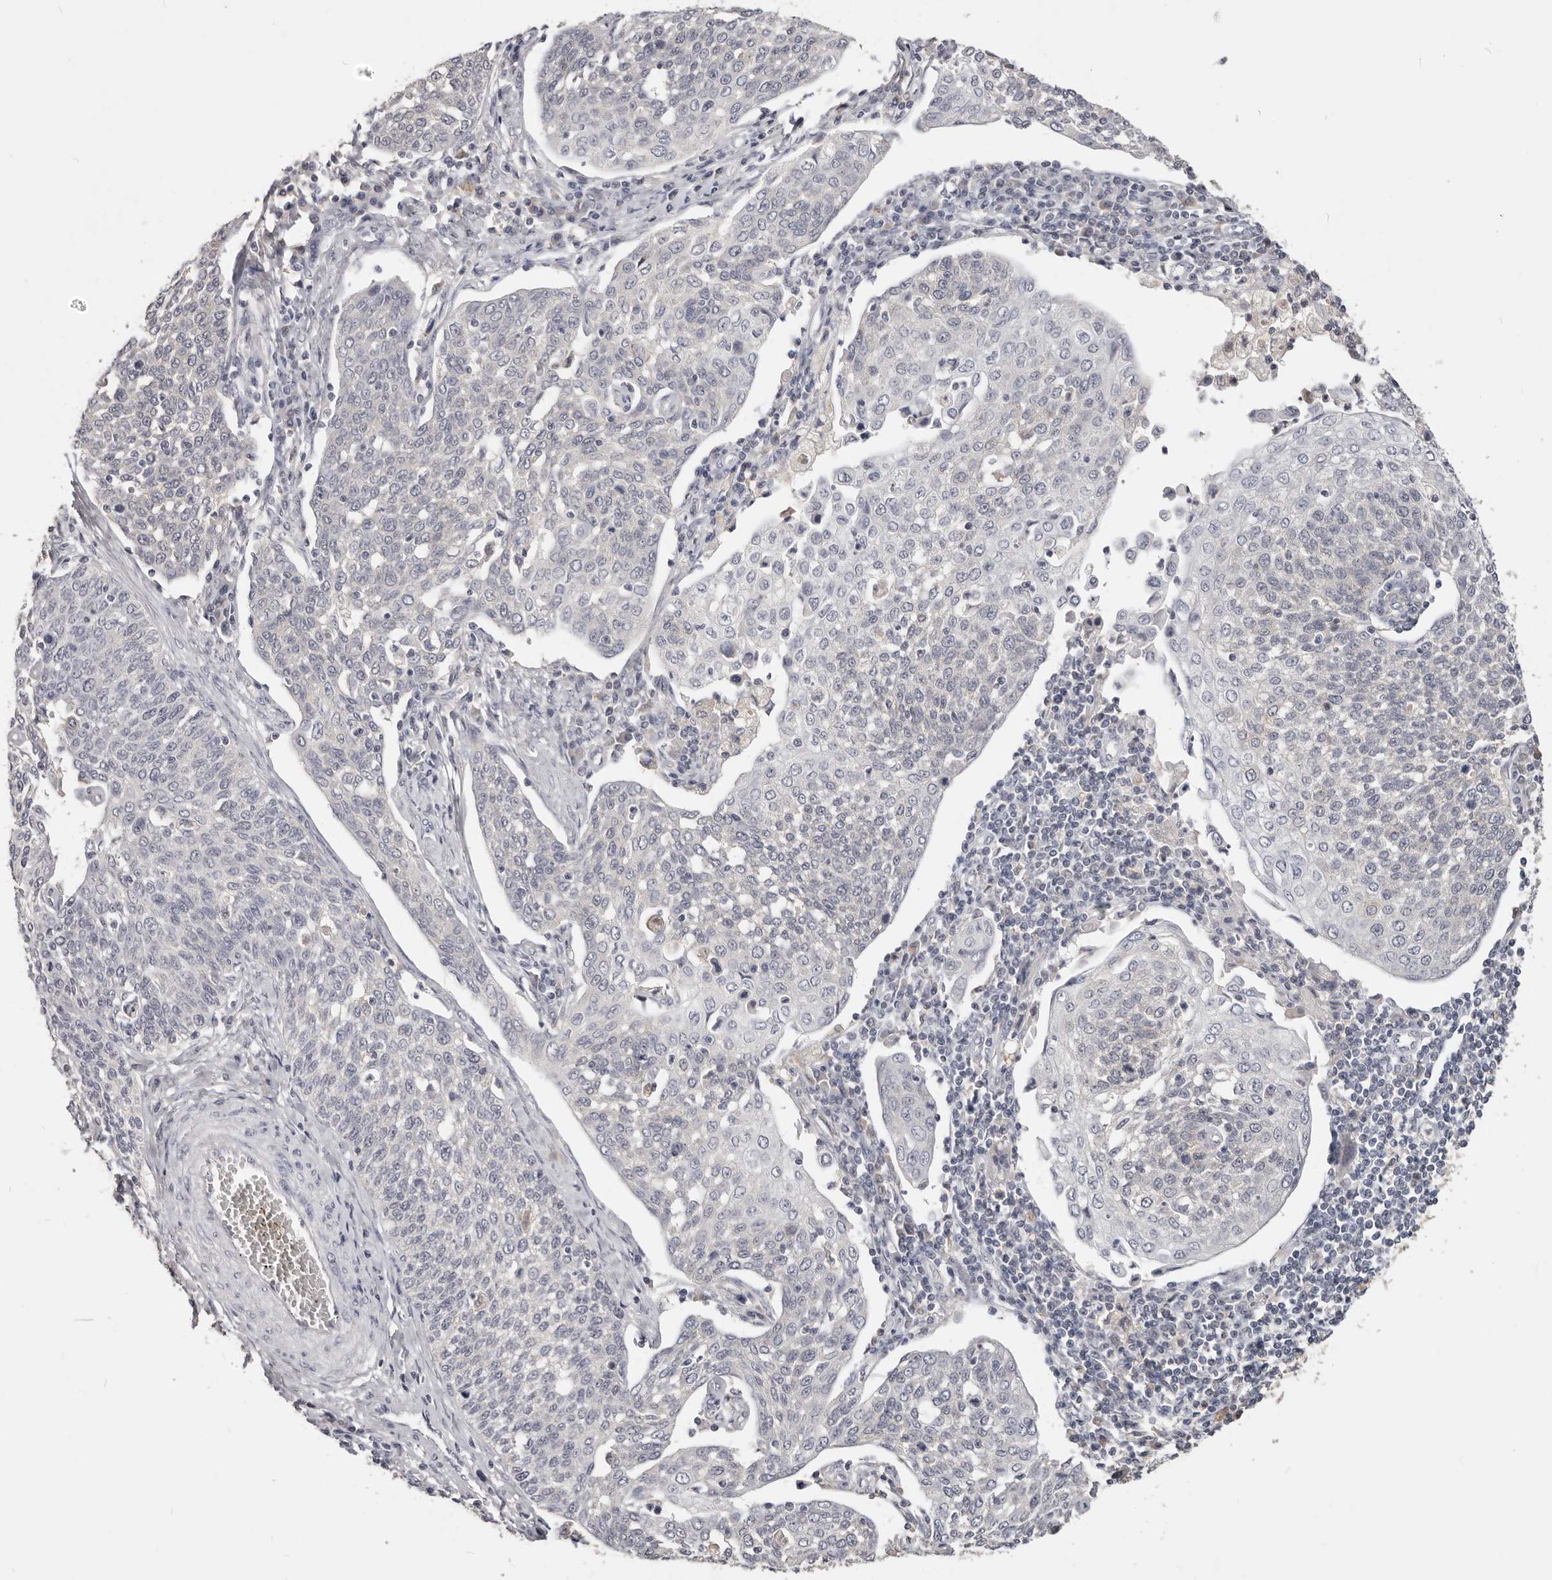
{"staining": {"intensity": "negative", "quantity": "none", "location": "none"}, "tissue": "cervical cancer", "cell_type": "Tumor cells", "image_type": "cancer", "snomed": [{"axis": "morphology", "description": "Squamous cell carcinoma, NOS"}, {"axis": "topography", "description": "Cervix"}], "caption": "Immunohistochemistry (IHC) photomicrograph of human cervical cancer (squamous cell carcinoma) stained for a protein (brown), which shows no staining in tumor cells. (Brightfield microscopy of DAB (3,3'-diaminobenzidine) immunohistochemistry at high magnification).", "gene": "TSPAN13", "patient": {"sex": "female", "age": 34}}